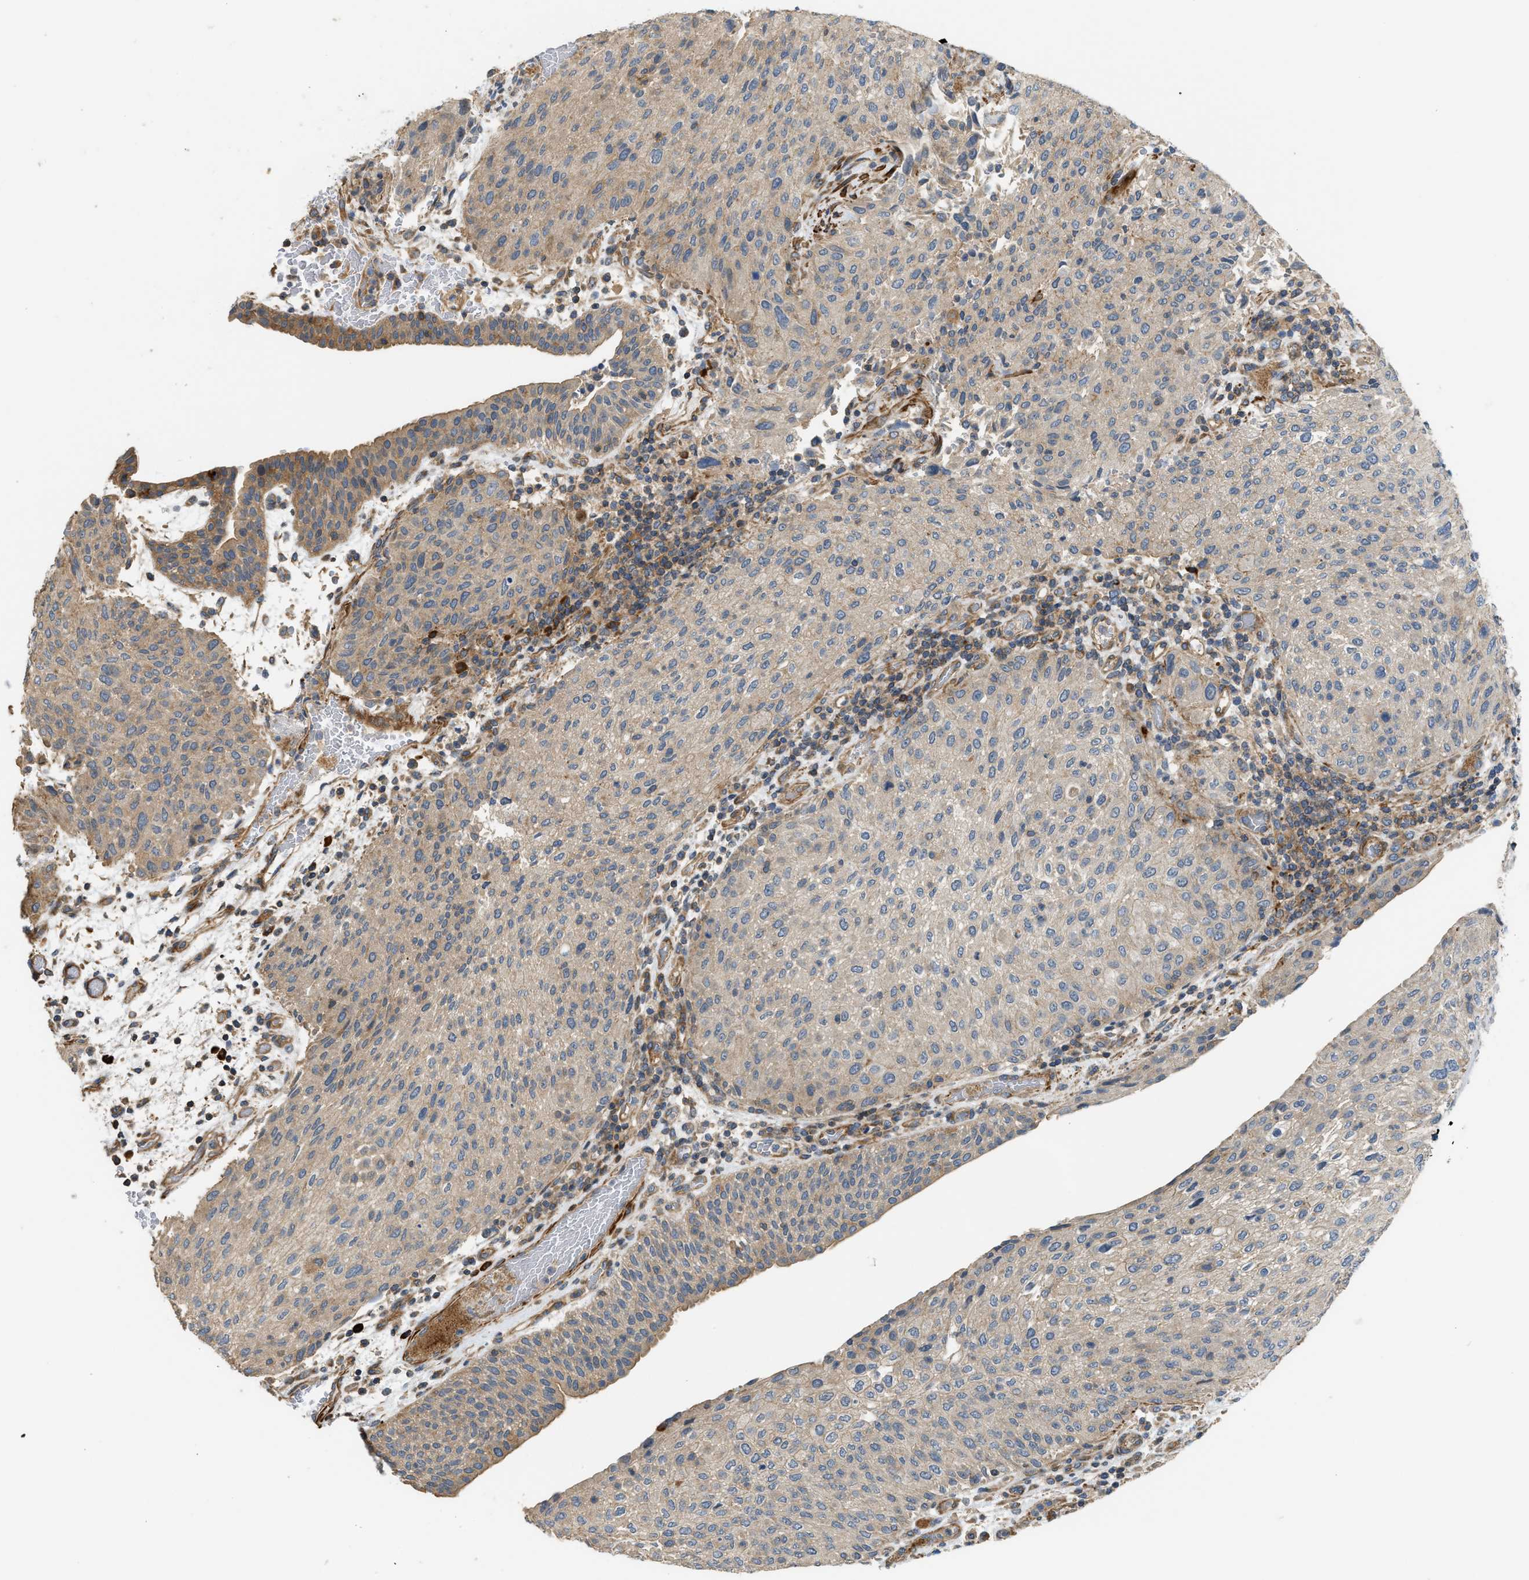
{"staining": {"intensity": "weak", "quantity": ">75%", "location": "cytoplasmic/membranous"}, "tissue": "urothelial cancer", "cell_type": "Tumor cells", "image_type": "cancer", "snomed": [{"axis": "morphology", "description": "Urothelial carcinoma, Low grade"}, {"axis": "morphology", "description": "Urothelial carcinoma, High grade"}, {"axis": "topography", "description": "Urinary bladder"}], "caption": "Low-grade urothelial carcinoma stained with DAB (3,3'-diaminobenzidine) IHC demonstrates low levels of weak cytoplasmic/membranous positivity in about >75% of tumor cells.", "gene": "BTN3A2", "patient": {"sex": "male", "age": 35}}